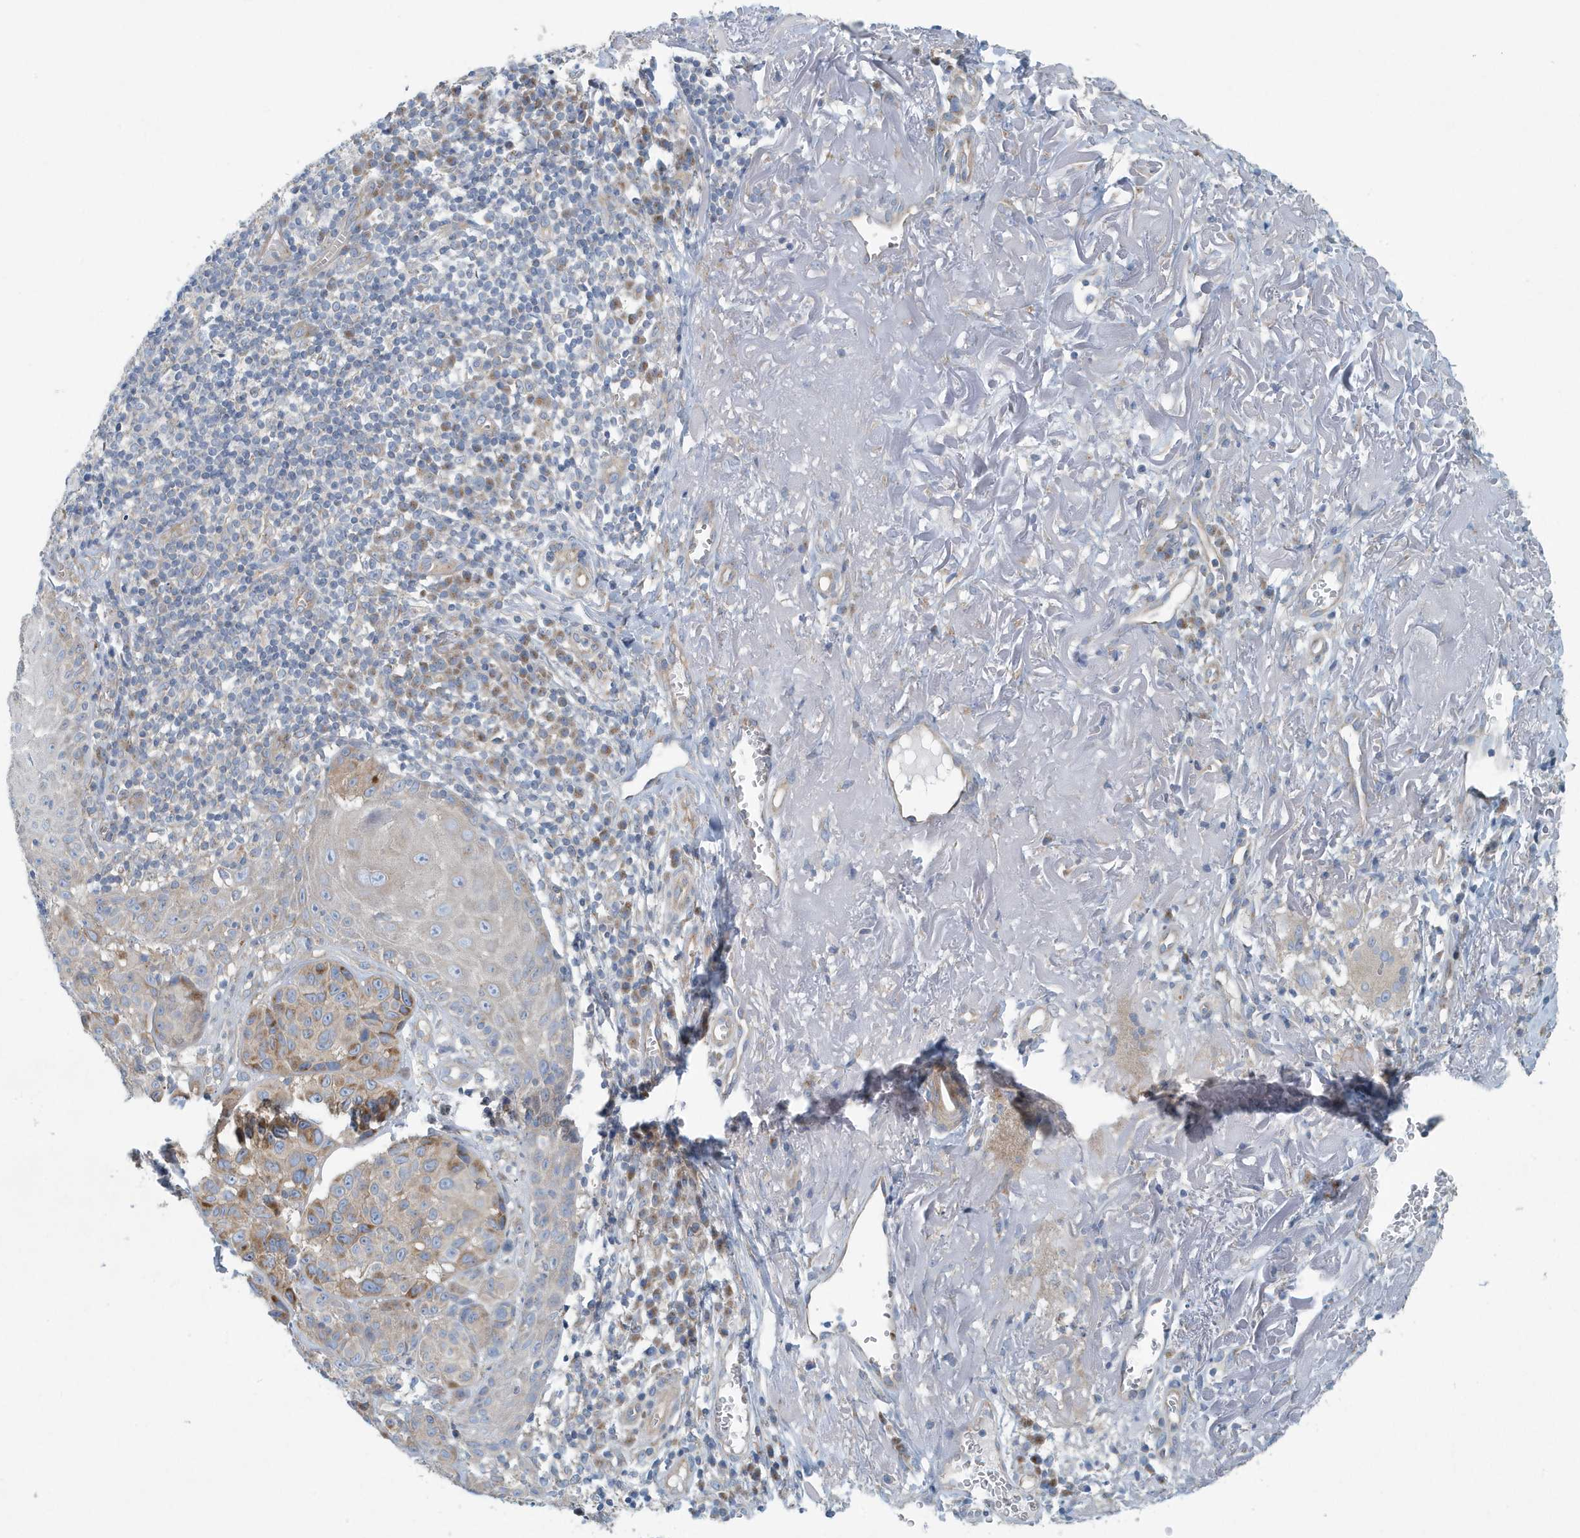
{"staining": {"intensity": "moderate", "quantity": "25%-75%", "location": "cytoplasmic/membranous"}, "tissue": "melanoma", "cell_type": "Tumor cells", "image_type": "cancer", "snomed": [{"axis": "morphology", "description": "Malignant melanoma, NOS"}, {"axis": "topography", "description": "Skin"}], "caption": "This histopathology image reveals immunohistochemistry (IHC) staining of malignant melanoma, with medium moderate cytoplasmic/membranous staining in about 25%-75% of tumor cells.", "gene": "PPM1M", "patient": {"sex": "male", "age": 73}}